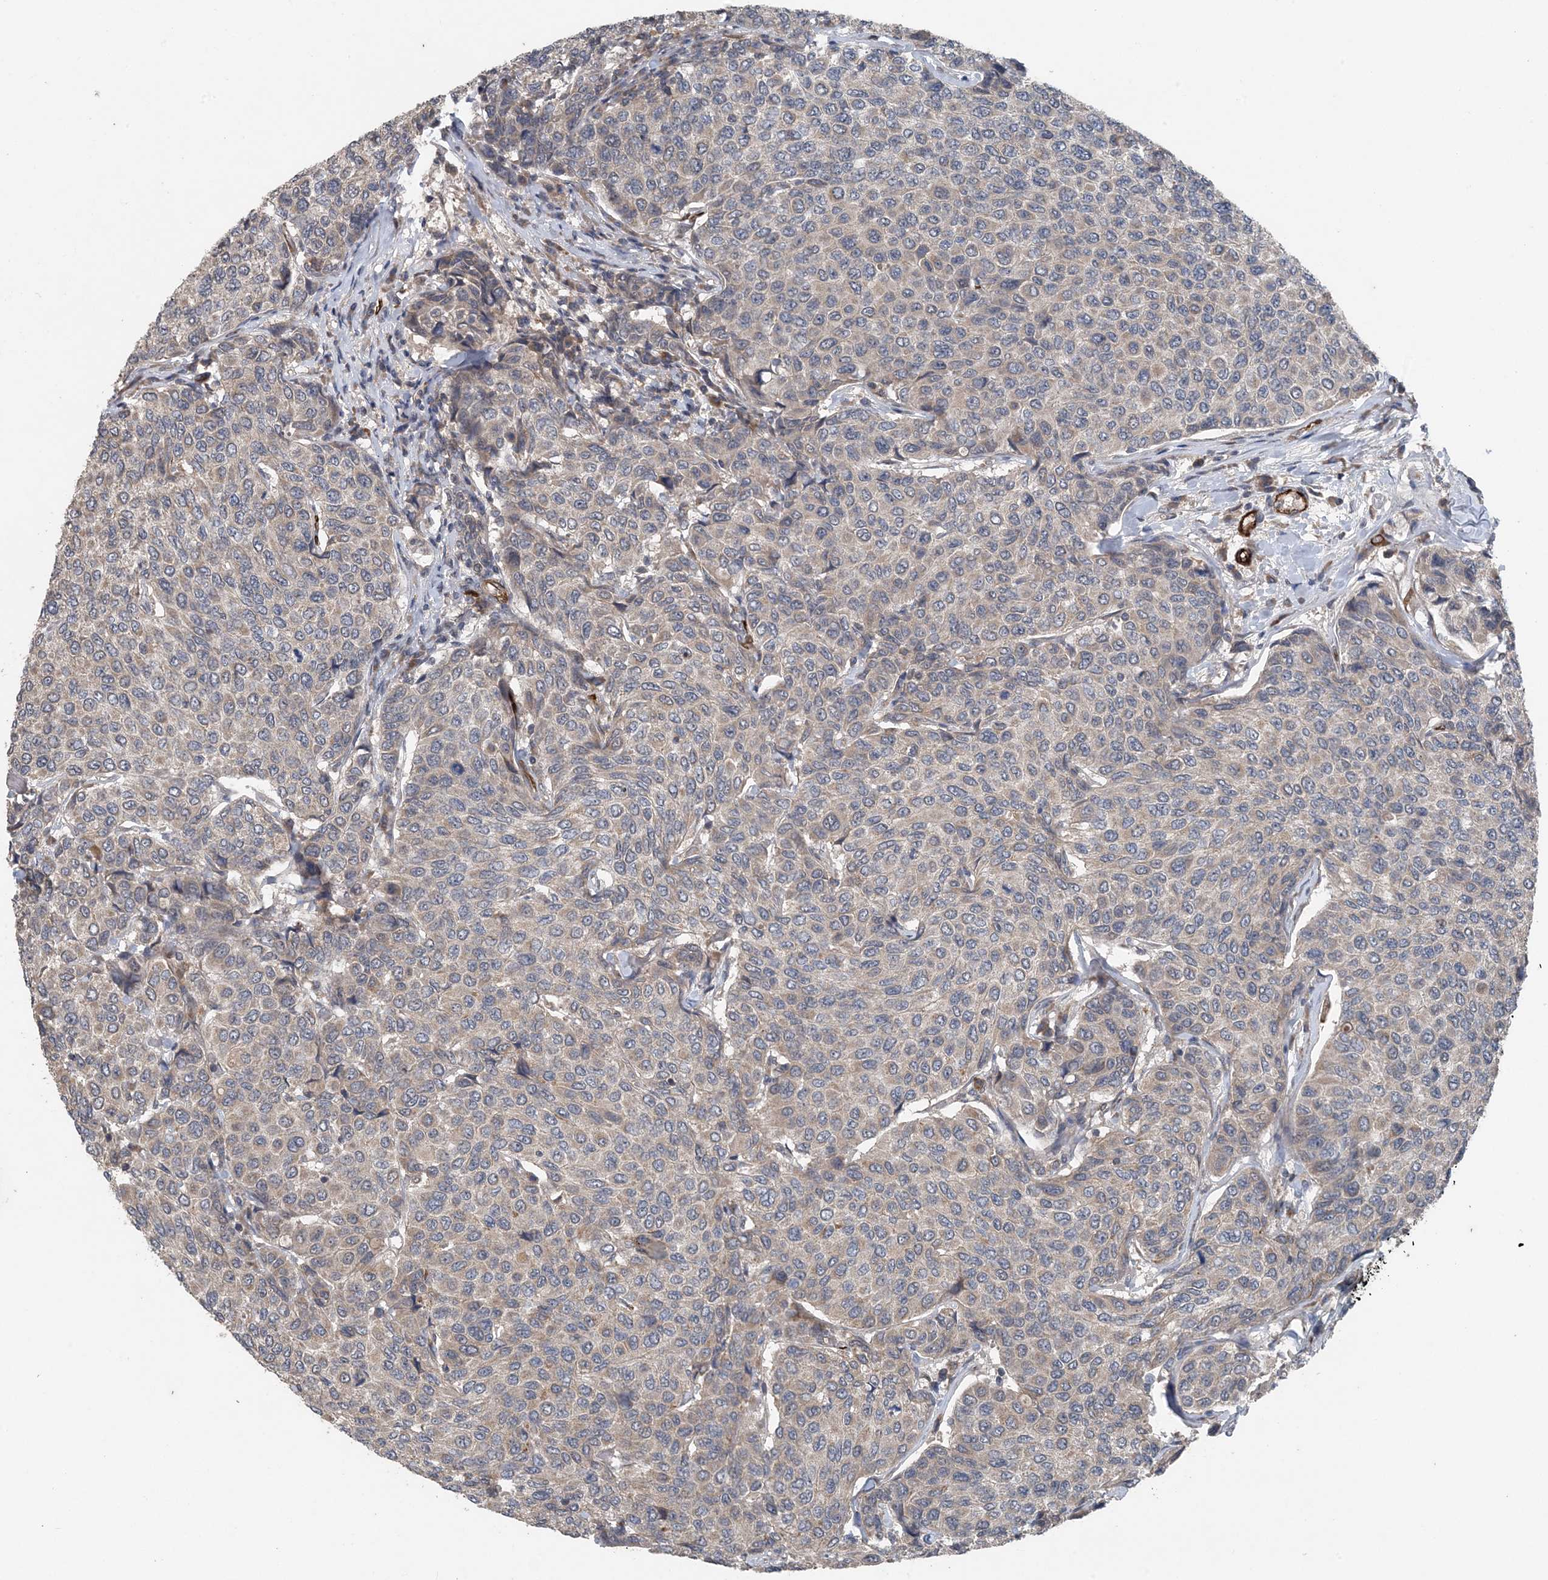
{"staining": {"intensity": "negative", "quantity": "none", "location": "none"}, "tissue": "breast cancer", "cell_type": "Tumor cells", "image_type": "cancer", "snomed": [{"axis": "morphology", "description": "Duct carcinoma"}, {"axis": "topography", "description": "Breast"}], "caption": "The IHC histopathology image has no significant expression in tumor cells of invasive ductal carcinoma (breast) tissue.", "gene": "MYO9B", "patient": {"sex": "female", "age": 55}}